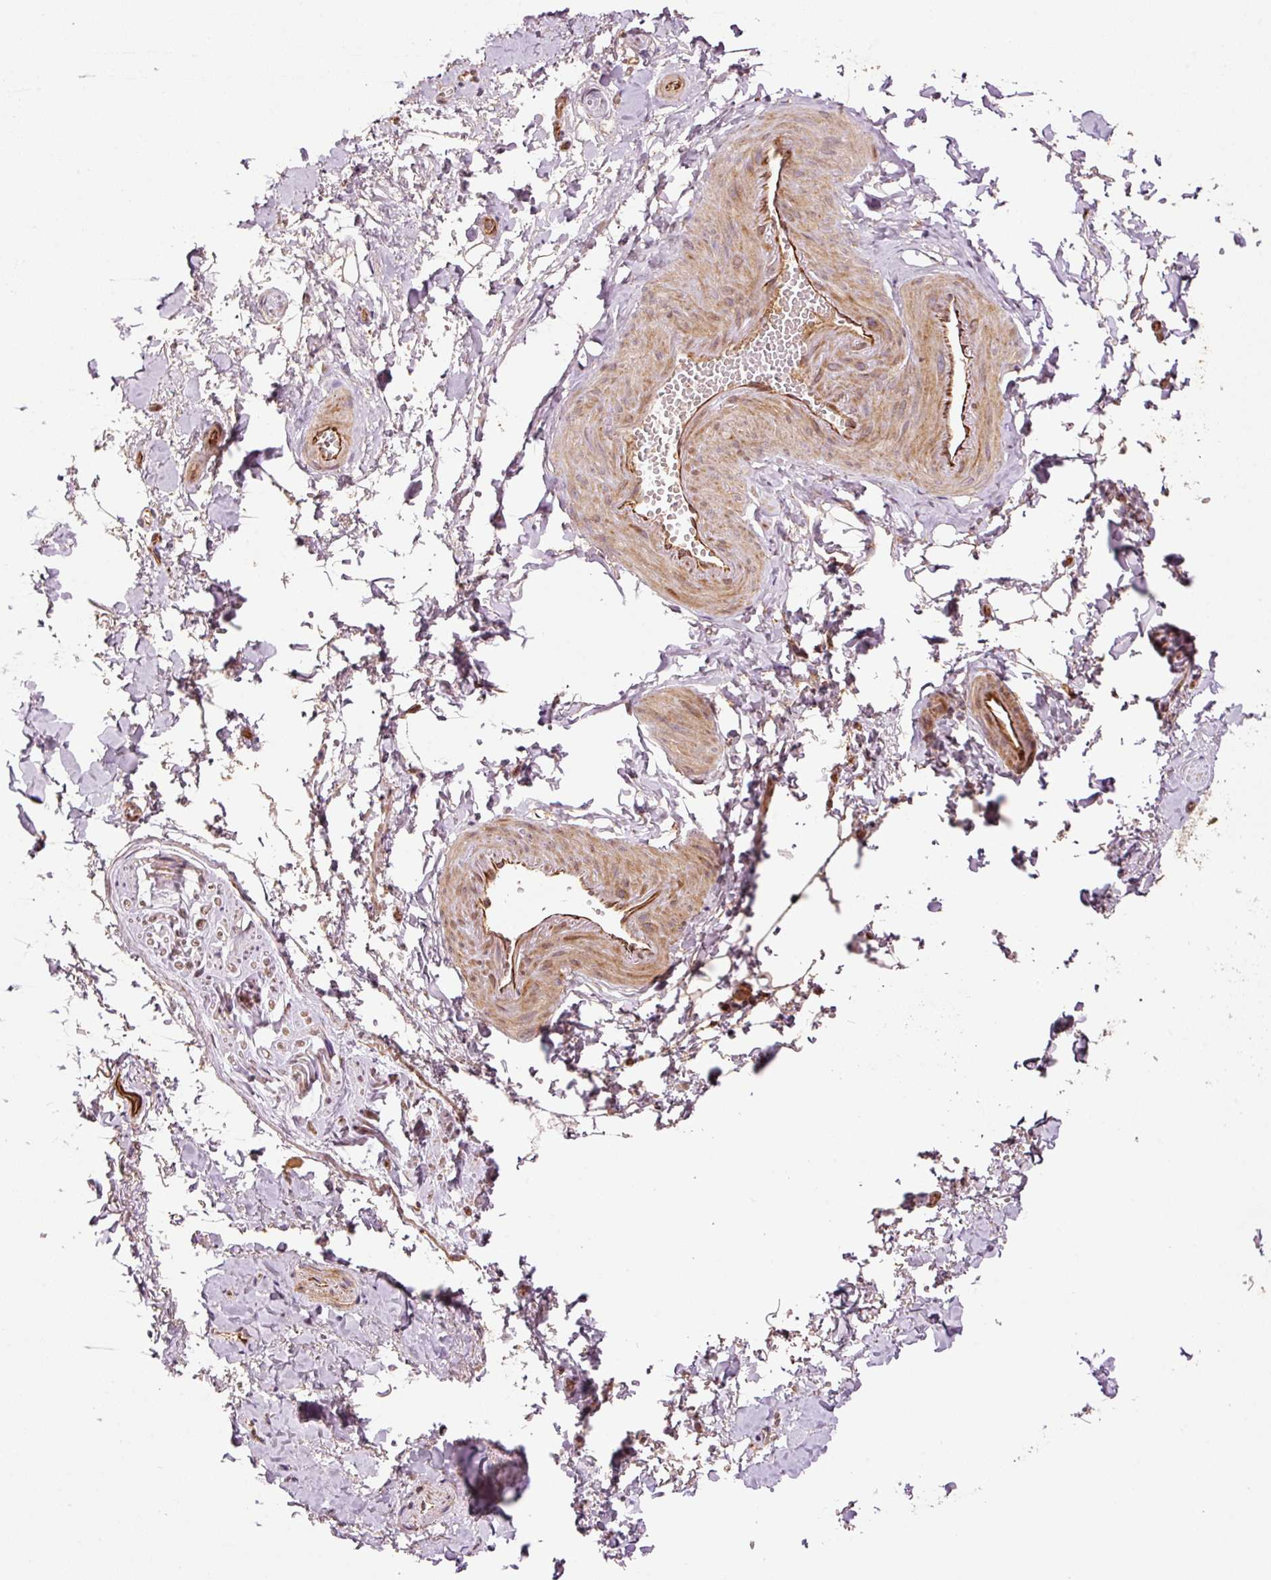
{"staining": {"intensity": "moderate", "quantity": ">75%", "location": "cytoplasmic/membranous"}, "tissue": "adipose tissue", "cell_type": "Adipocytes", "image_type": "normal", "snomed": [{"axis": "morphology", "description": "Normal tissue, NOS"}, {"axis": "topography", "description": "Vulva"}, {"axis": "topography", "description": "Vagina"}, {"axis": "topography", "description": "Peripheral nerve tissue"}], "caption": "A brown stain labels moderate cytoplasmic/membranous expression of a protein in adipocytes of benign adipose tissue.", "gene": "OXER1", "patient": {"sex": "female", "age": 66}}